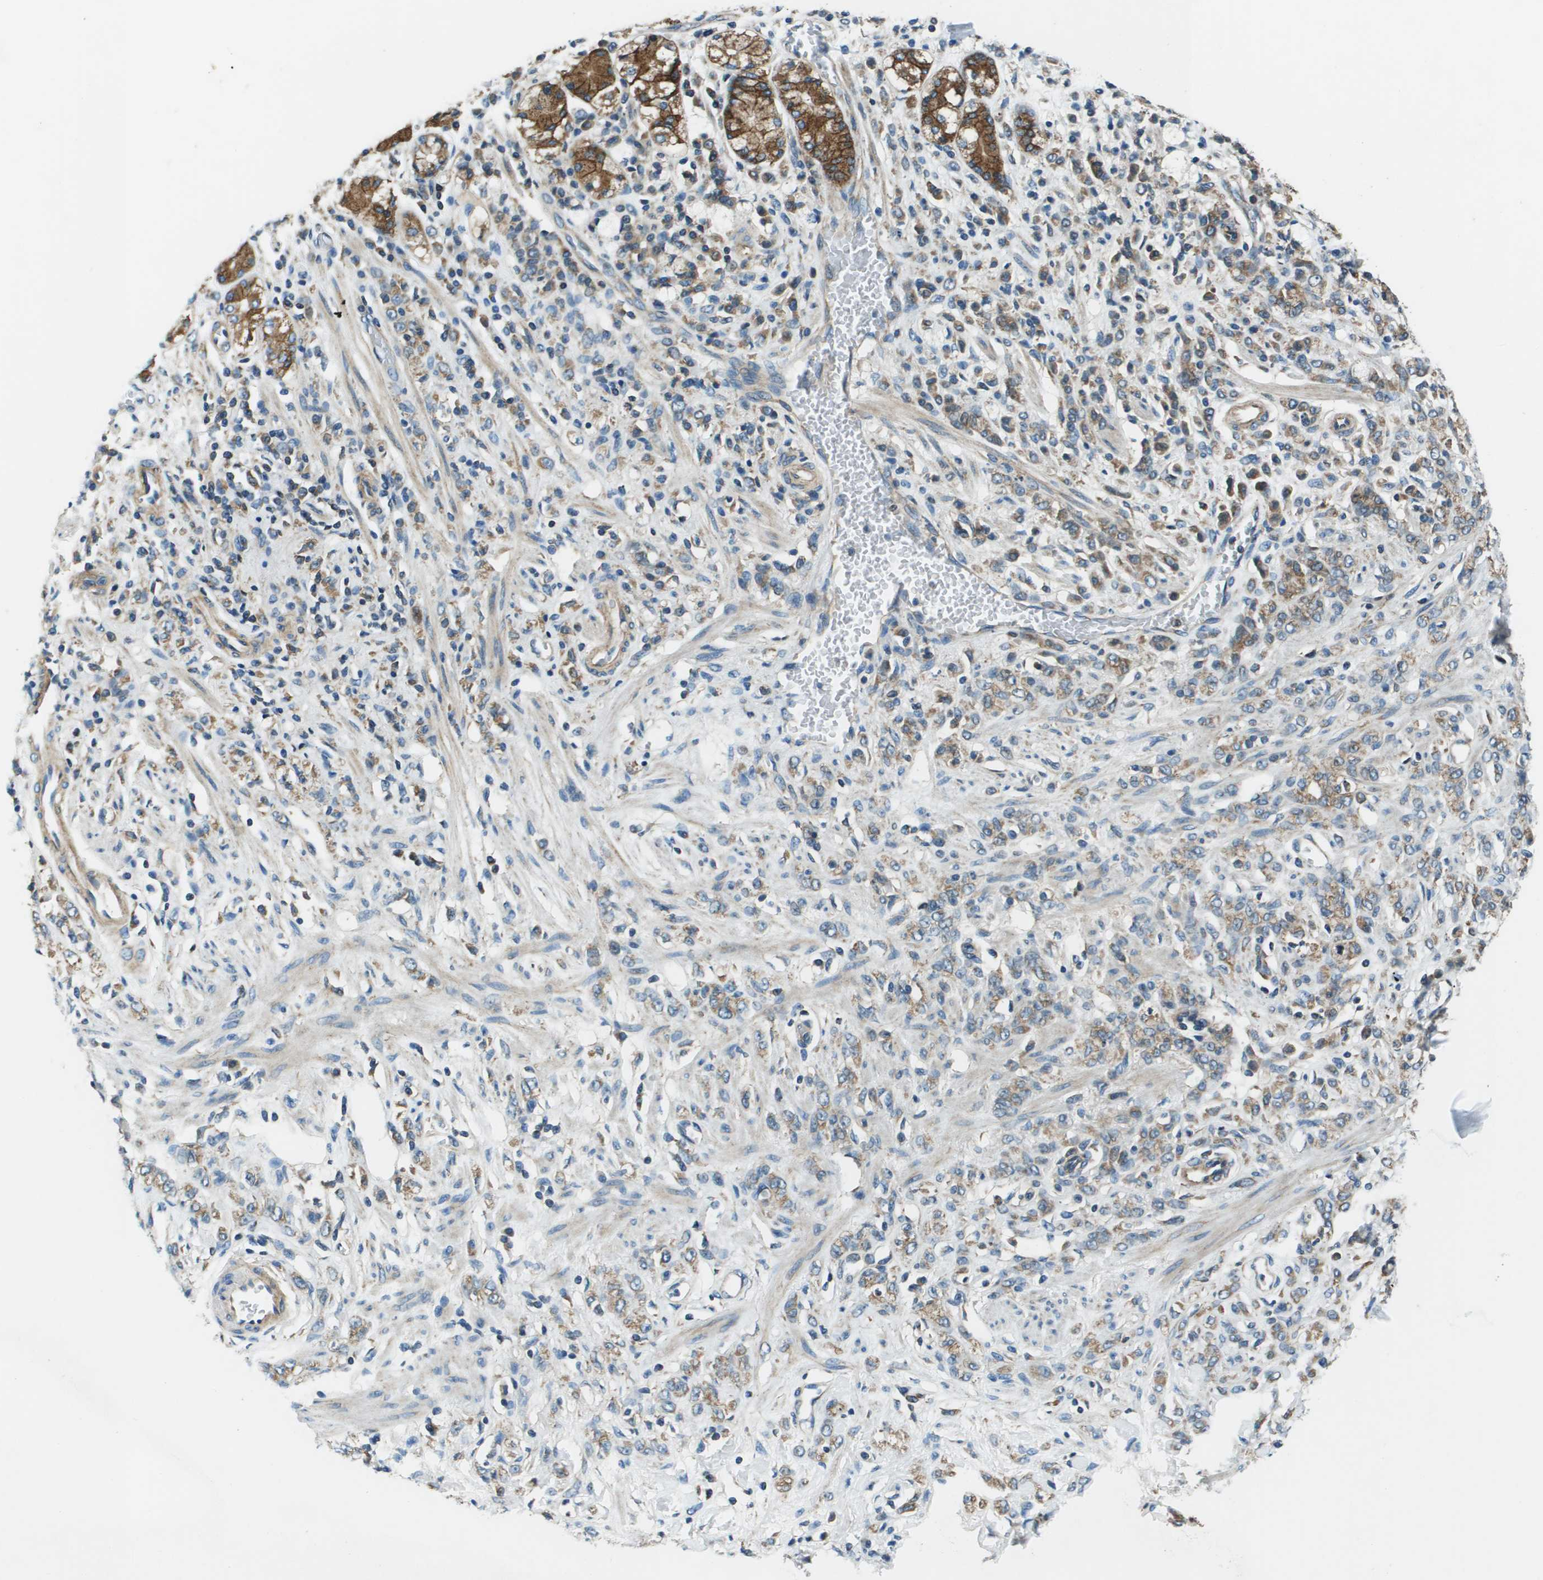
{"staining": {"intensity": "moderate", "quantity": "<25%", "location": "cytoplasmic/membranous"}, "tissue": "stomach cancer", "cell_type": "Tumor cells", "image_type": "cancer", "snomed": [{"axis": "morphology", "description": "Normal tissue, NOS"}, {"axis": "morphology", "description": "Adenocarcinoma, NOS"}, {"axis": "topography", "description": "Stomach"}], "caption": "Stomach cancer (adenocarcinoma) stained with IHC reveals moderate cytoplasmic/membranous staining in approximately <25% of tumor cells. (IHC, brightfield microscopy, high magnification).", "gene": "TMEM51", "patient": {"sex": "male", "age": 82}}